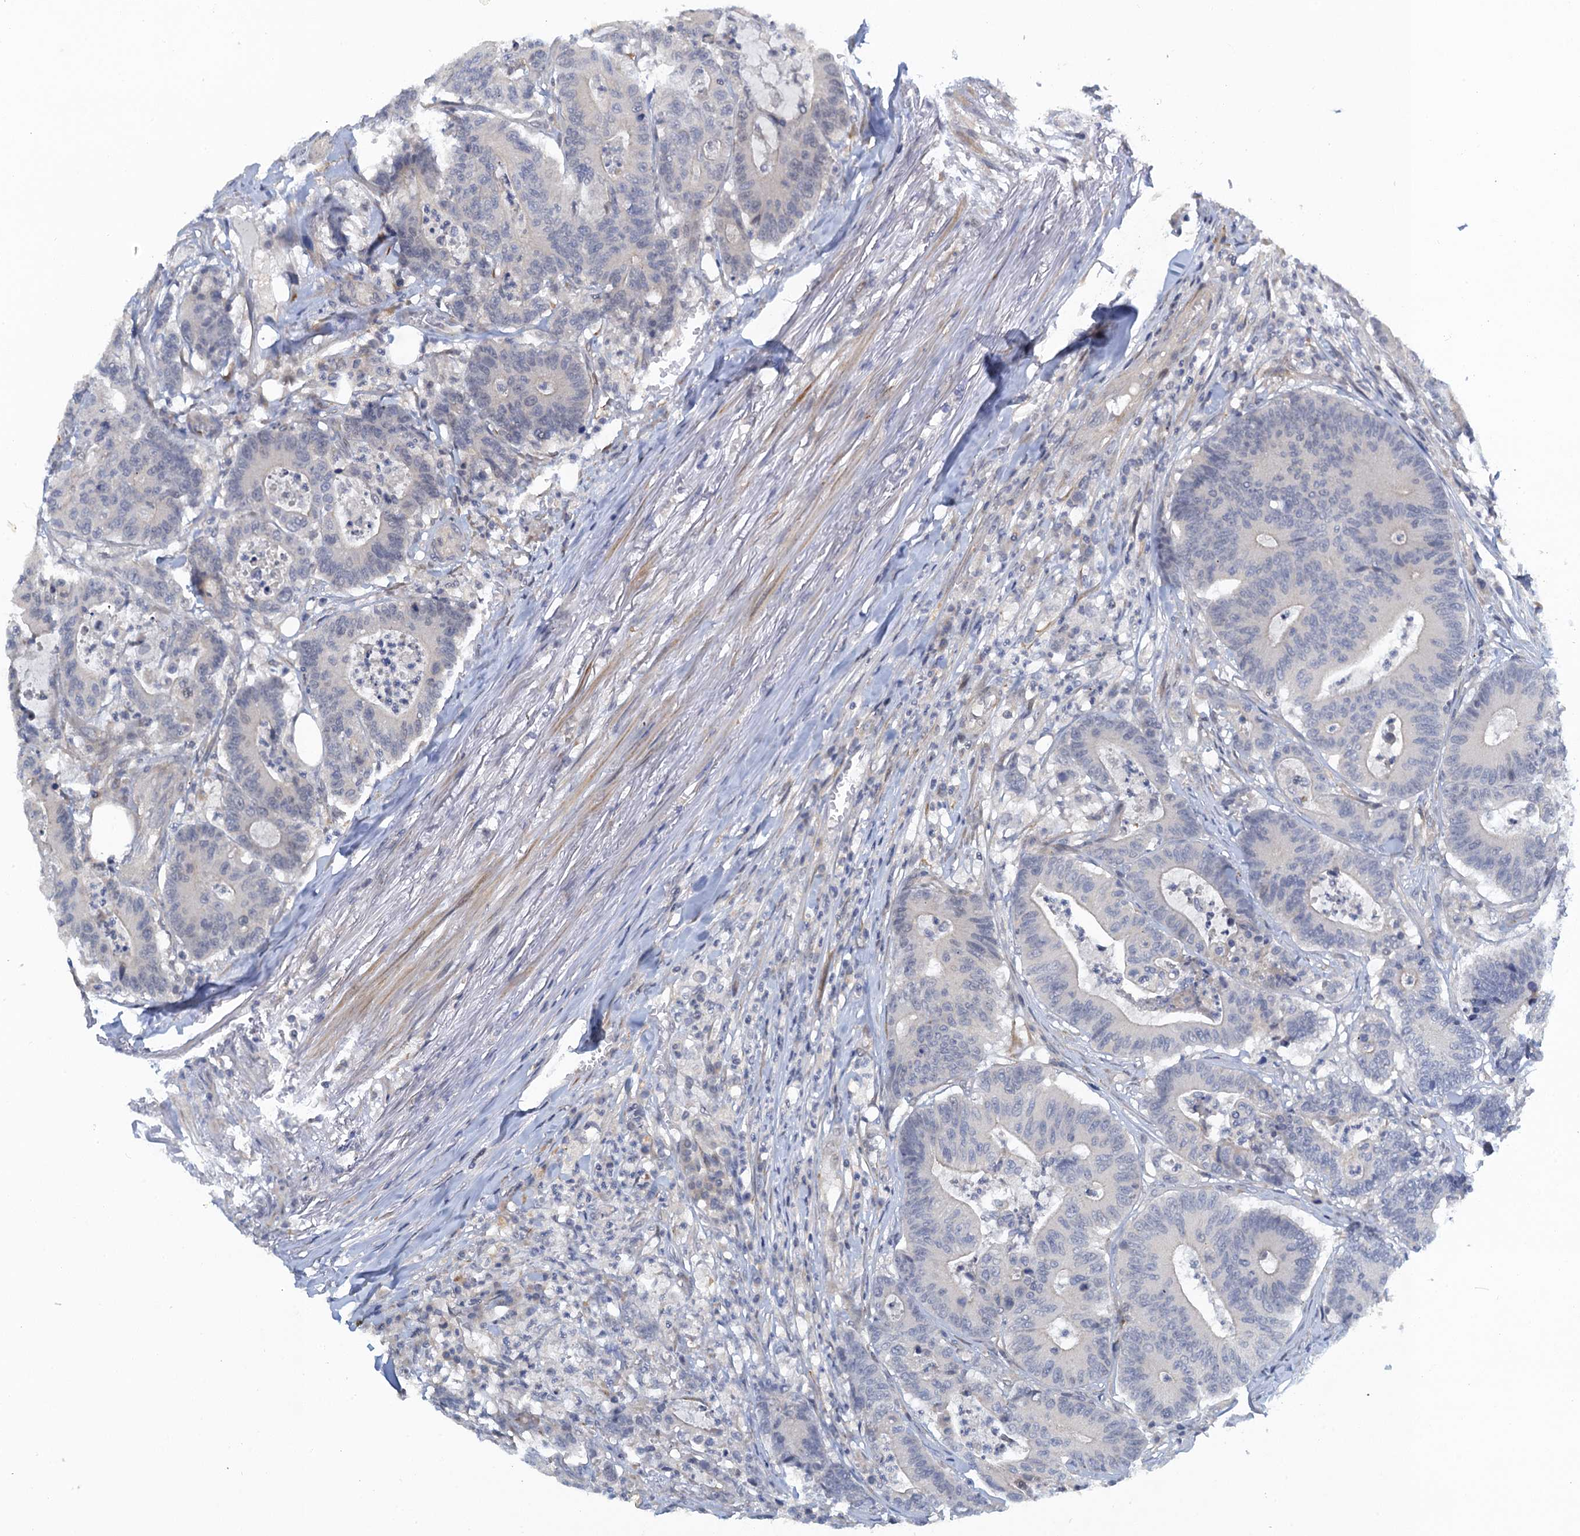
{"staining": {"intensity": "negative", "quantity": "none", "location": "none"}, "tissue": "colorectal cancer", "cell_type": "Tumor cells", "image_type": "cancer", "snomed": [{"axis": "morphology", "description": "Adenocarcinoma, NOS"}, {"axis": "topography", "description": "Colon"}], "caption": "This is an immunohistochemistry image of human adenocarcinoma (colorectal). There is no staining in tumor cells.", "gene": "MRFAP1", "patient": {"sex": "female", "age": 84}}